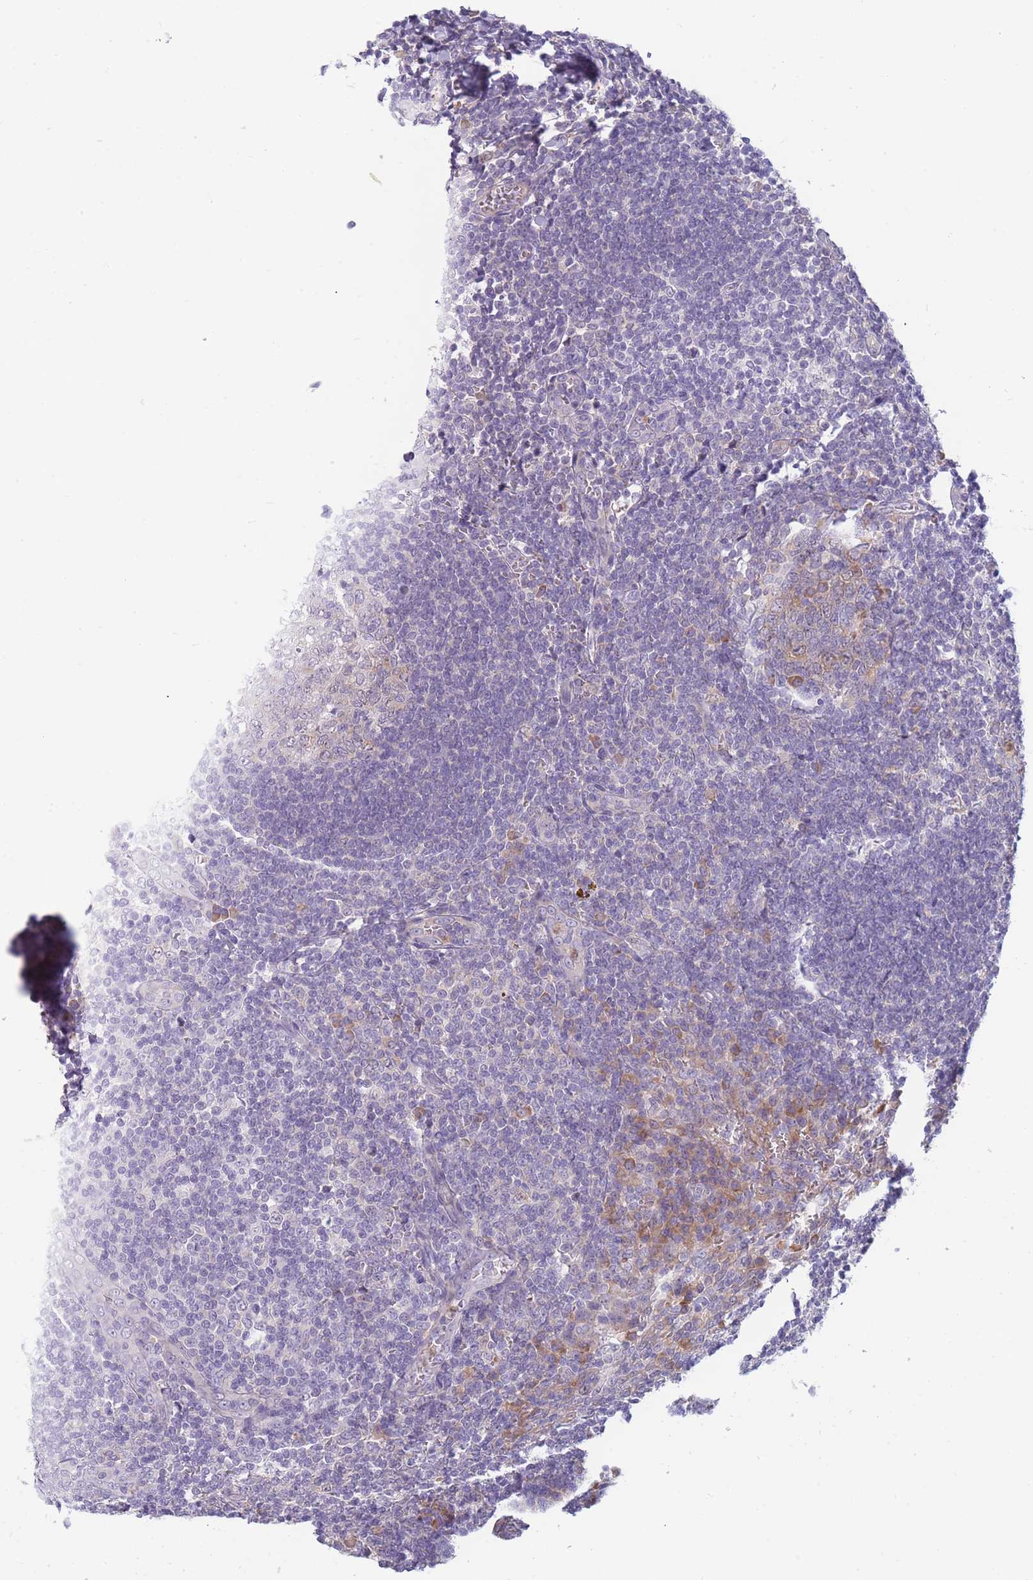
{"staining": {"intensity": "moderate", "quantity": "25%-75%", "location": "cytoplasmic/membranous"}, "tissue": "tonsil", "cell_type": "Germinal center cells", "image_type": "normal", "snomed": [{"axis": "morphology", "description": "Normal tissue, NOS"}, {"axis": "topography", "description": "Tonsil"}], "caption": "An image showing moderate cytoplasmic/membranous staining in approximately 25%-75% of germinal center cells in benign tonsil, as visualized by brown immunohistochemical staining.", "gene": "NDUFAF6", "patient": {"sex": "male", "age": 27}}